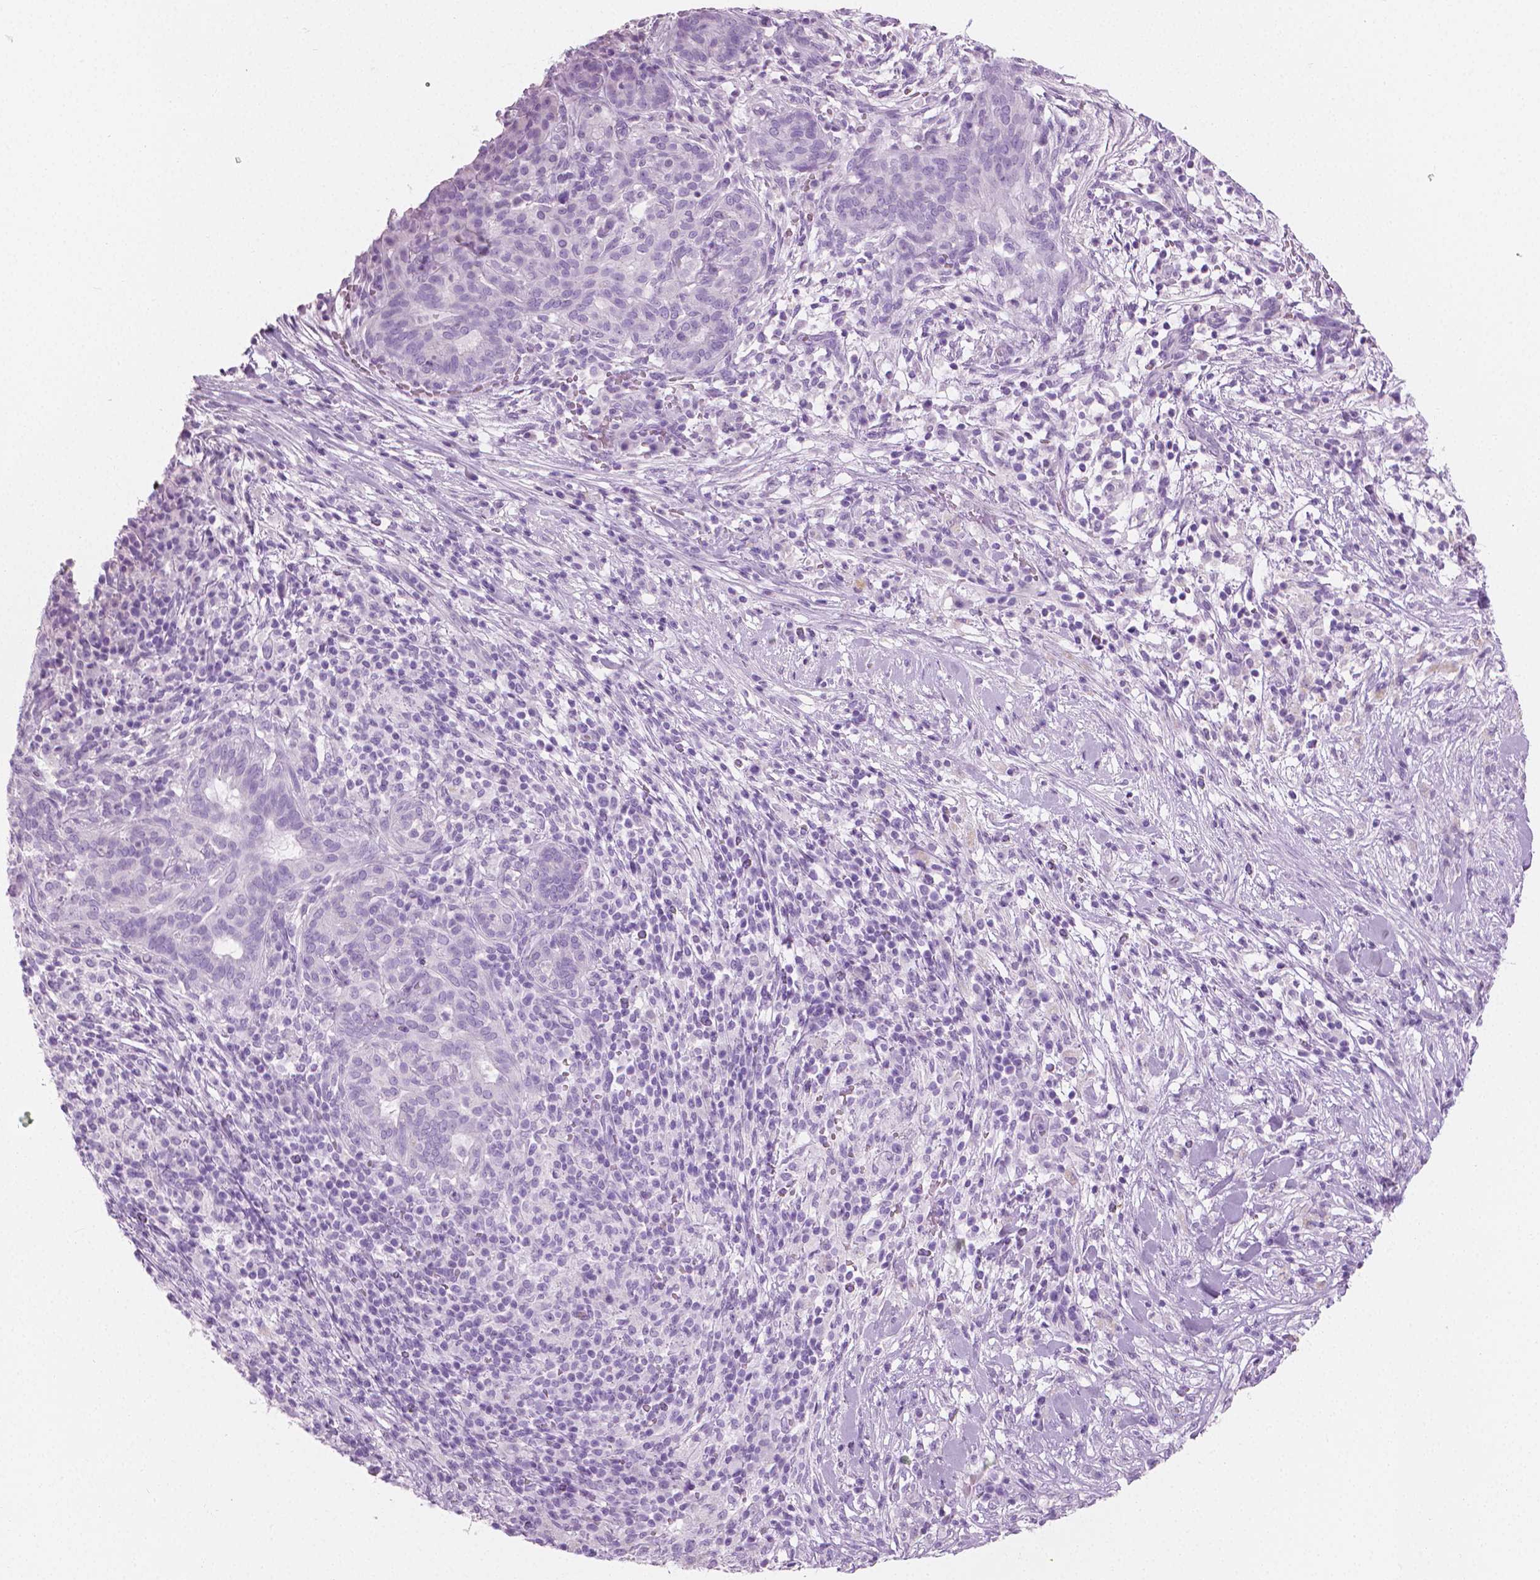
{"staining": {"intensity": "negative", "quantity": "none", "location": "none"}, "tissue": "pancreatic cancer", "cell_type": "Tumor cells", "image_type": "cancer", "snomed": [{"axis": "morphology", "description": "Adenocarcinoma, NOS"}, {"axis": "topography", "description": "Pancreas"}], "caption": "Tumor cells show no significant positivity in pancreatic cancer. The staining was performed using DAB to visualize the protein expression in brown, while the nuclei were stained in blue with hematoxylin (Magnification: 20x).", "gene": "PLIN4", "patient": {"sex": "male", "age": 44}}